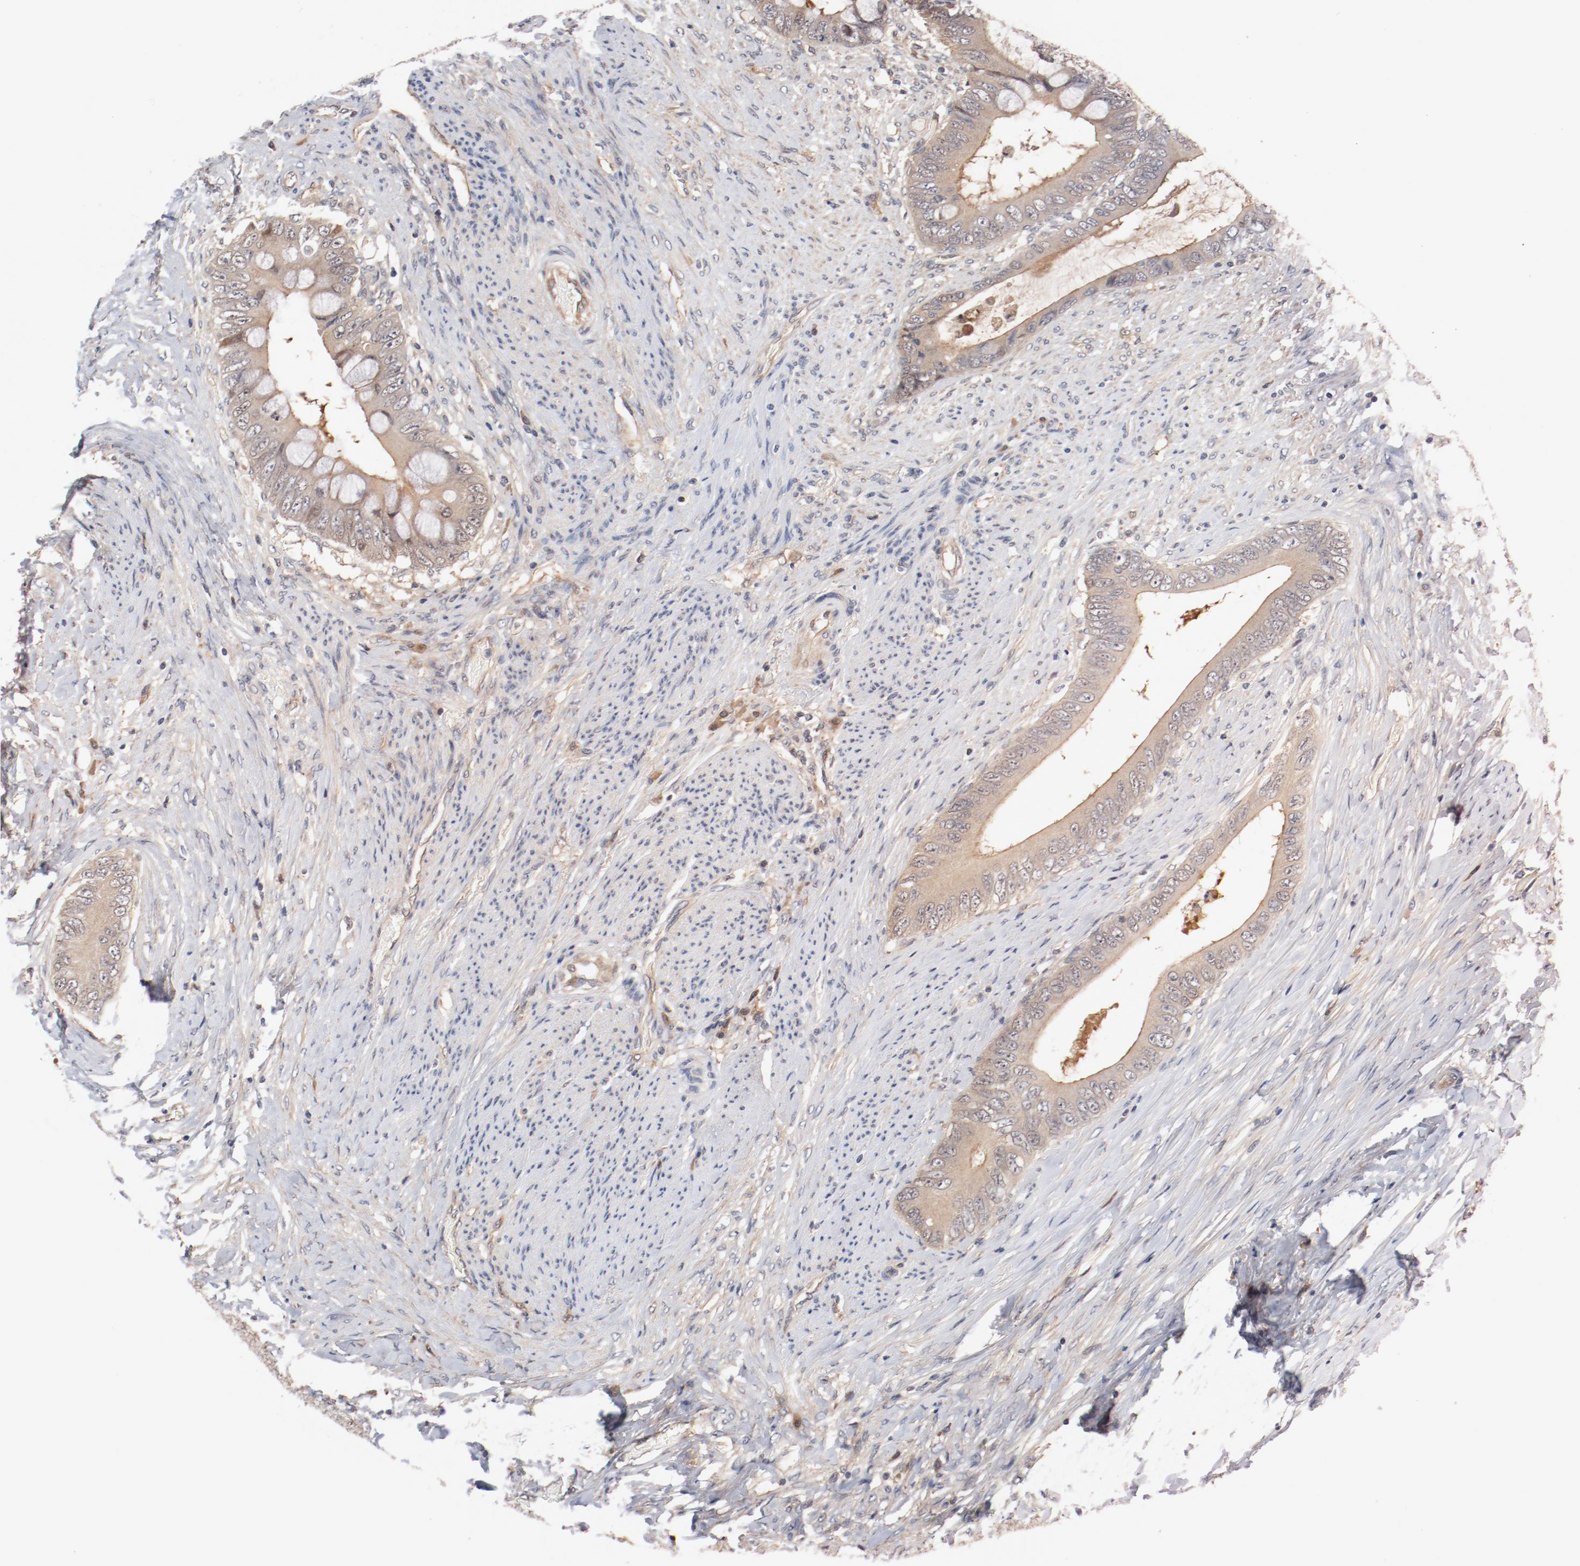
{"staining": {"intensity": "weak", "quantity": ">75%", "location": "cytoplasmic/membranous"}, "tissue": "colorectal cancer", "cell_type": "Tumor cells", "image_type": "cancer", "snomed": [{"axis": "morphology", "description": "Normal tissue, NOS"}, {"axis": "morphology", "description": "Adenocarcinoma, NOS"}, {"axis": "topography", "description": "Rectum"}, {"axis": "topography", "description": "Peripheral nerve tissue"}], "caption": "Protein expression analysis of colorectal cancer exhibits weak cytoplasmic/membranous expression in about >75% of tumor cells.", "gene": "PITPNM2", "patient": {"sex": "female", "age": 77}}